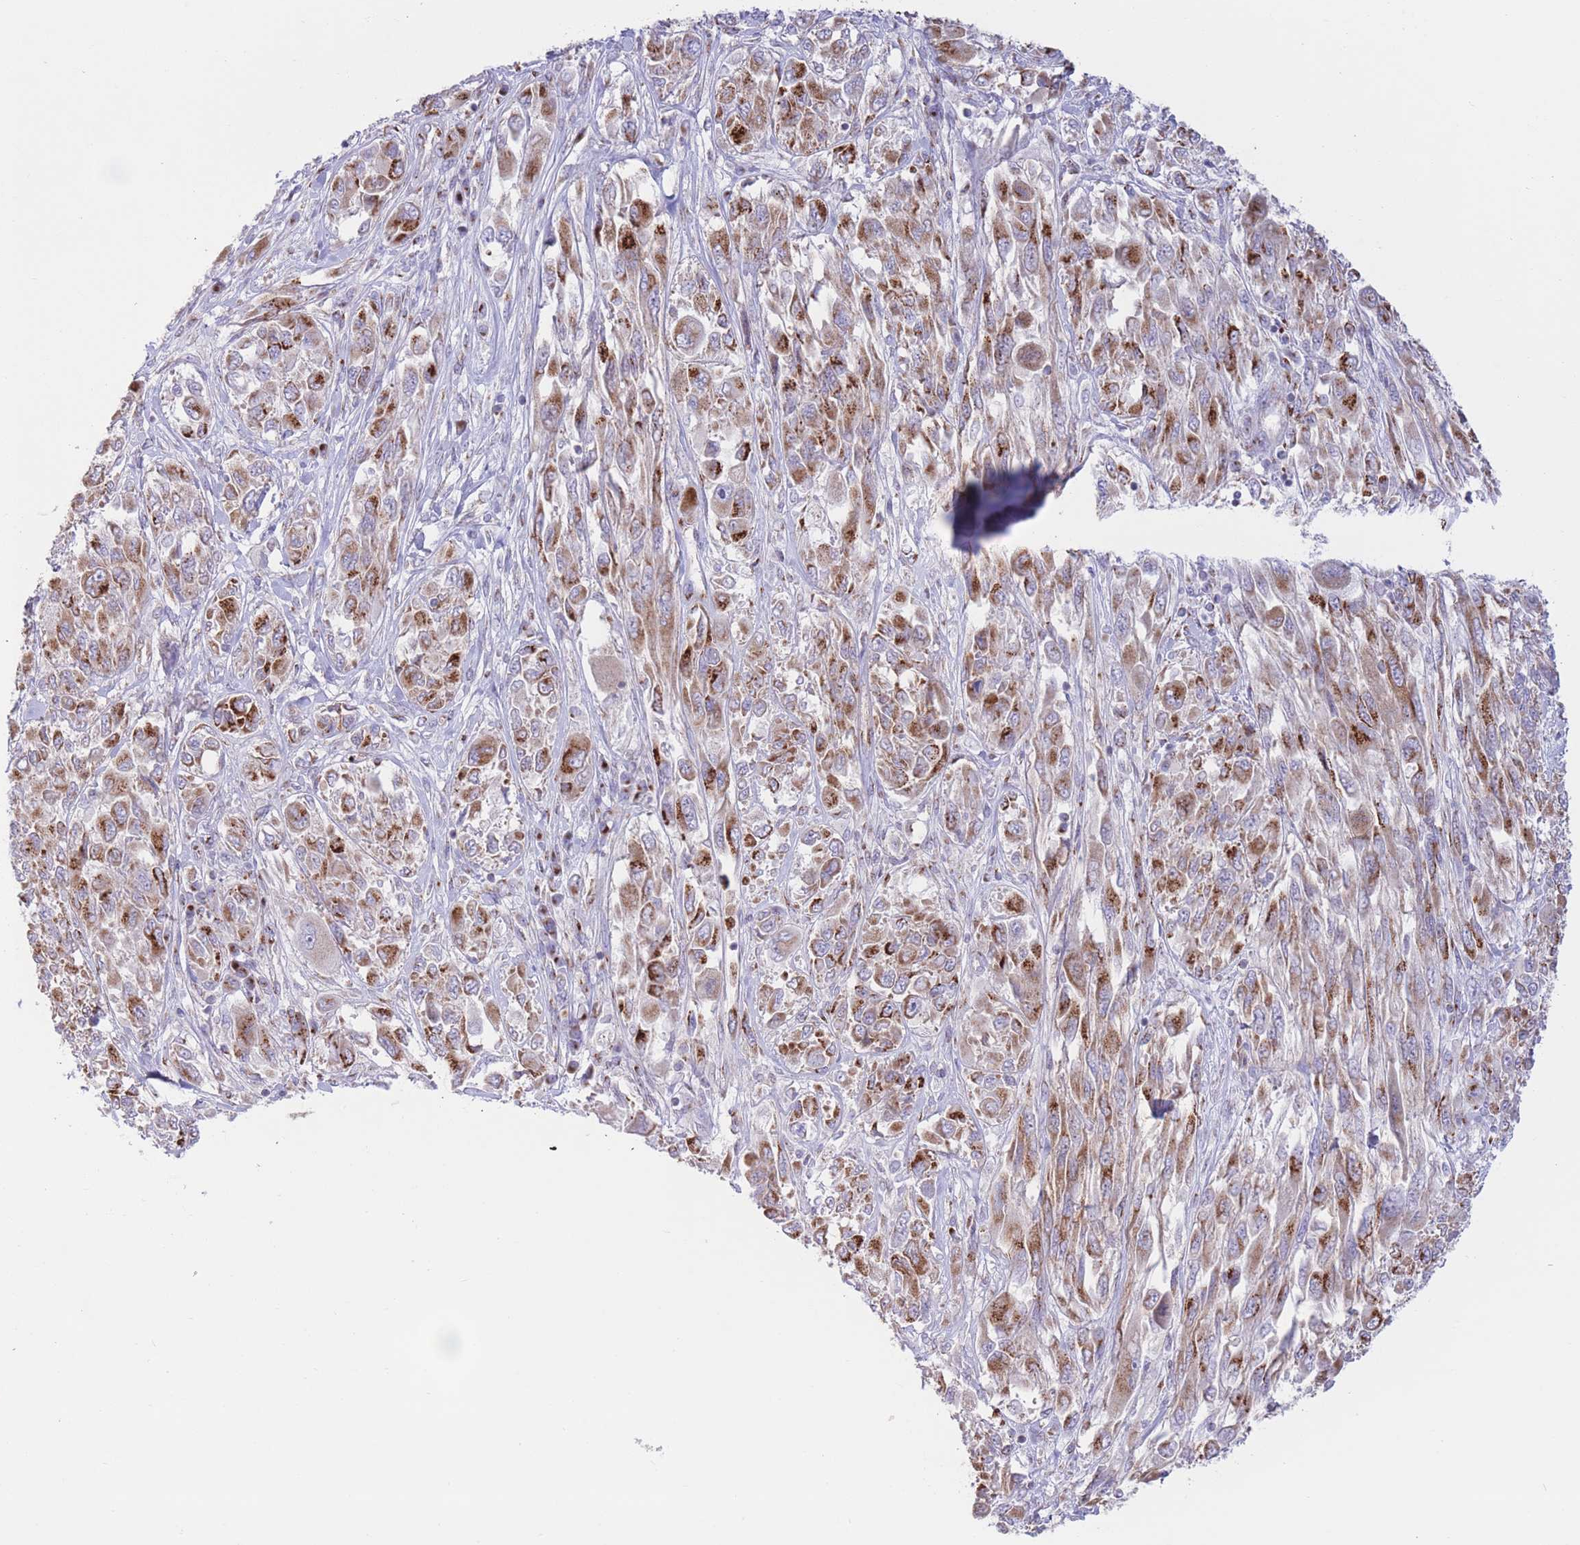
{"staining": {"intensity": "strong", "quantity": "25%-75%", "location": "cytoplasmic/membranous"}, "tissue": "melanoma", "cell_type": "Tumor cells", "image_type": "cancer", "snomed": [{"axis": "morphology", "description": "Malignant melanoma, NOS"}, {"axis": "topography", "description": "Skin"}], "caption": "Strong cytoplasmic/membranous positivity for a protein is seen in about 25%-75% of tumor cells of melanoma using IHC.", "gene": "MPND", "patient": {"sex": "female", "age": 91}}